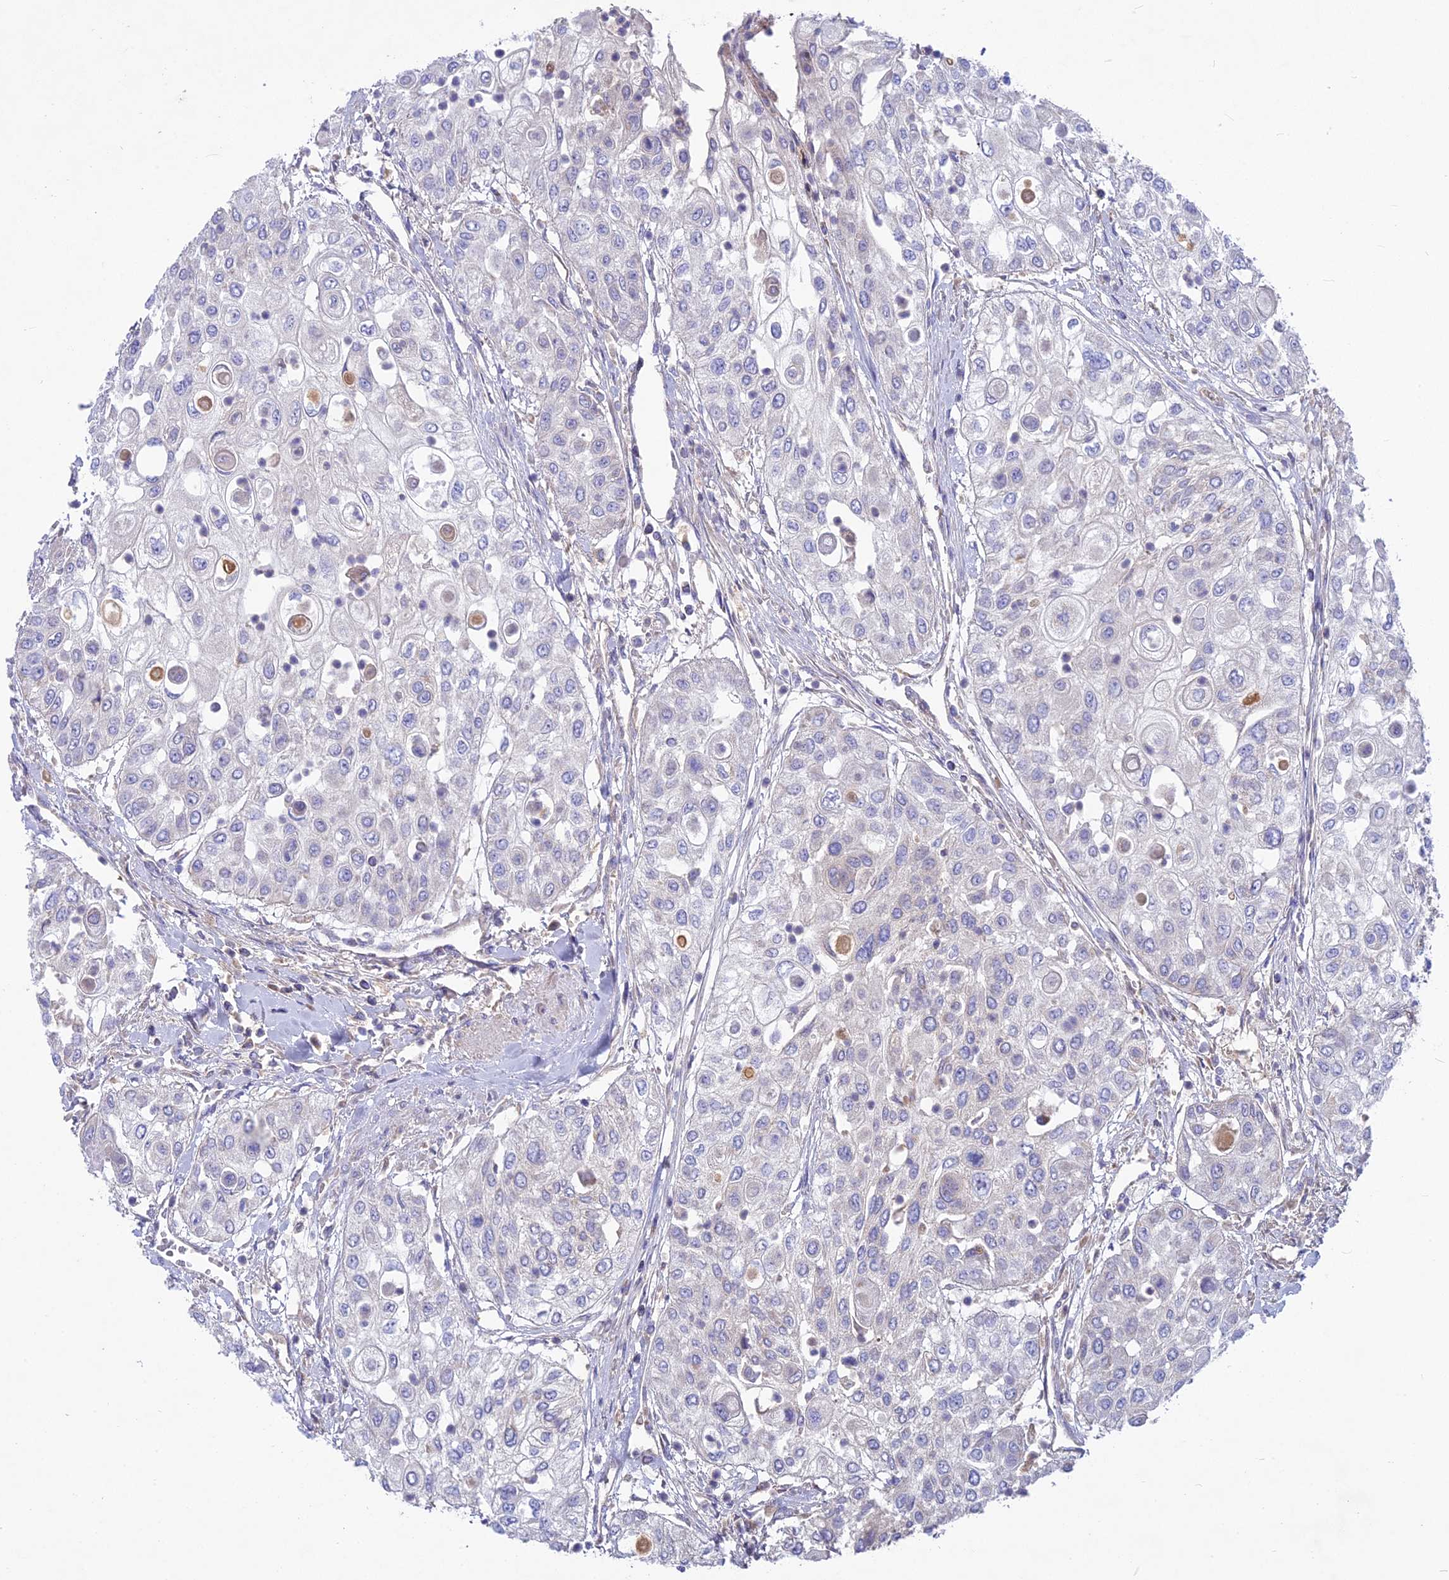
{"staining": {"intensity": "negative", "quantity": "none", "location": "none"}, "tissue": "urothelial cancer", "cell_type": "Tumor cells", "image_type": "cancer", "snomed": [{"axis": "morphology", "description": "Urothelial carcinoma, High grade"}, {"axis": "topography", "description": "Urinary bladder"}], "caption": "Immunohistochemistry (IHC) photomicrograph of human high-grade urothelial carcinoma stained for a protein (brown), which exhibits no positivity in tumor cells.", "gene": "PZP", "patient": {"sex": "female", "age": 79}}